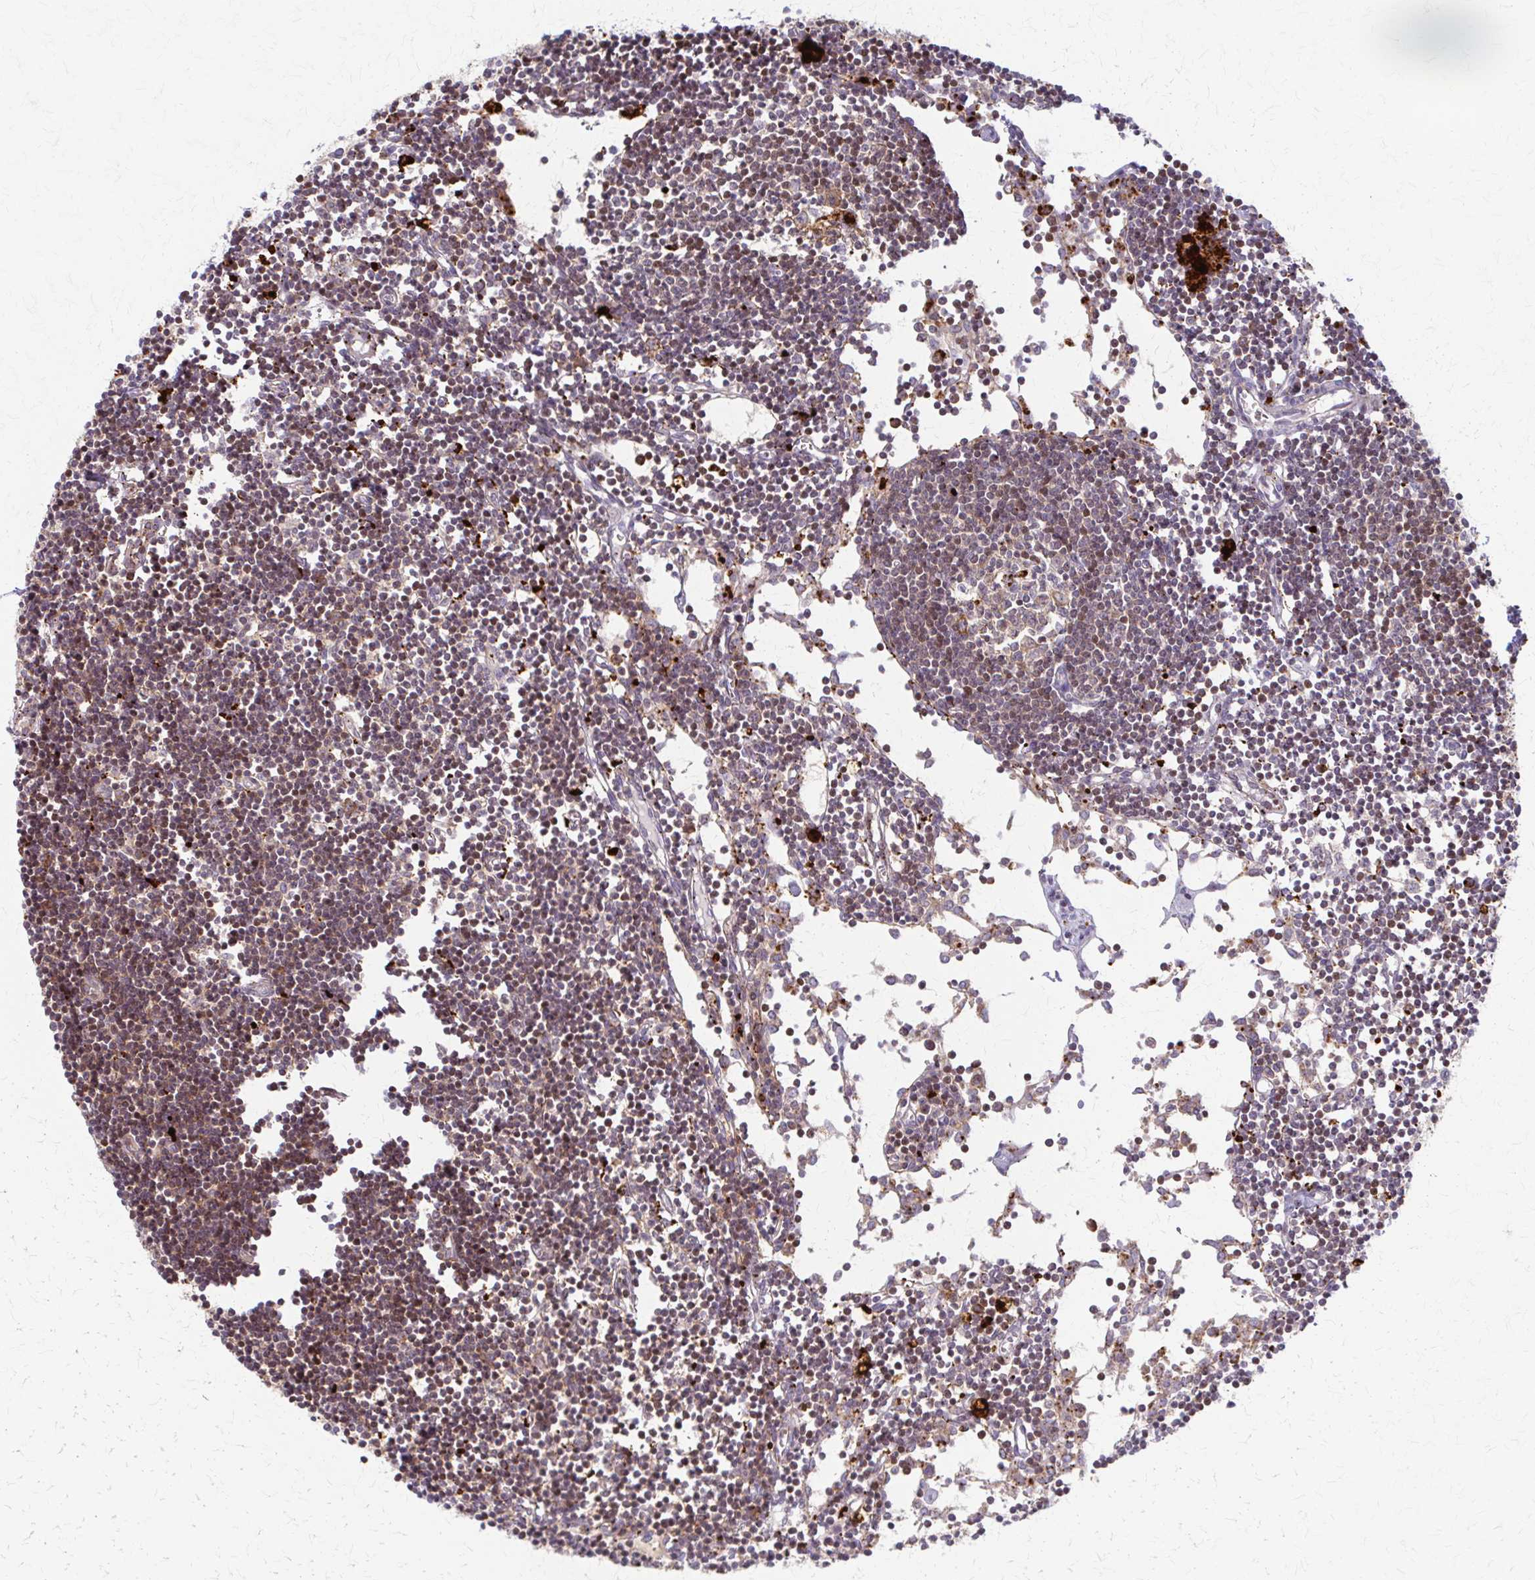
{"staining": {"intensity": "moderate", "quantity": ">75%", "location": "cytoplasmic/membranous"}, "tissue": "lymph node", "cell_type": "Germinal center cells", "image_type": "normal", "snomed": [{"axis": "morphology", "description": "Normal tissue, NOS"}, {"axis": "topography", "description": "Lymph node"}], "caption": "A medium amount of moderate cytoplasmic/membranous staining is present in about >75% of germinal center cells in benign lymph node.", "gene": "ARHGAP35", "patient": {"sex": "female", "age": 65}}